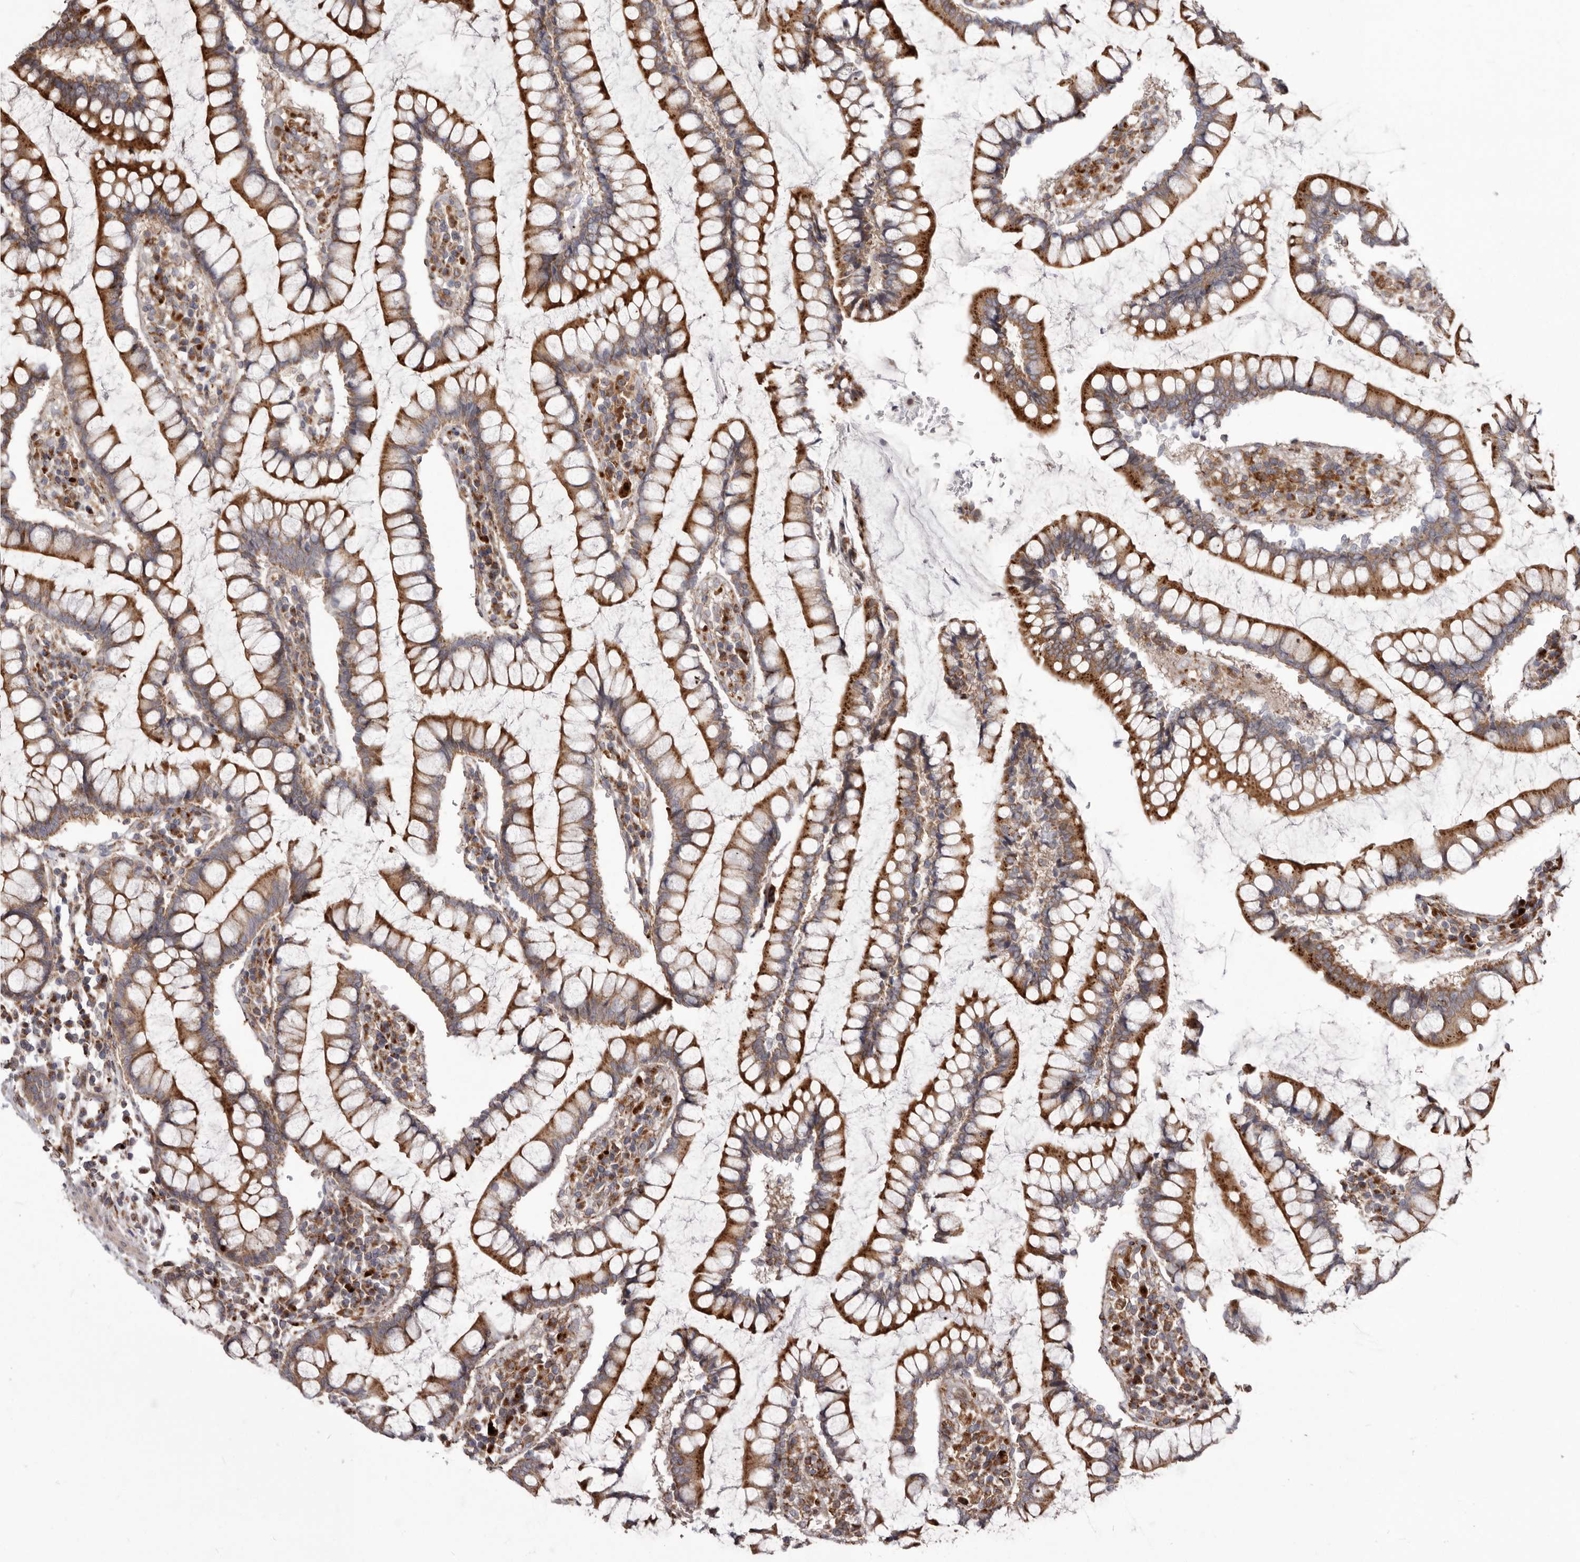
{"staining": {"intensity": "moderate", "quantity": ">75%", "location": "cytoplasmic/membranous"}, "tissue": "colon", "cell_type": "Endothelial cells", "image_type": "normal", "snomed": [{"axis": "morphology", "description": "Normal tissue, NOS"}, {"axis": "topography", "description": "Colon"}], "caption": "A high-resolution image shows IHC staining of benign colon, which exhibits moderate cytoplasmic/membranous staining in approximately >75% of endothelial cells. (Brightfield microscopy of DAB IHC at high magnification).", "gene": "NUP43", "patient": {"sex": "female", "age": 79}}